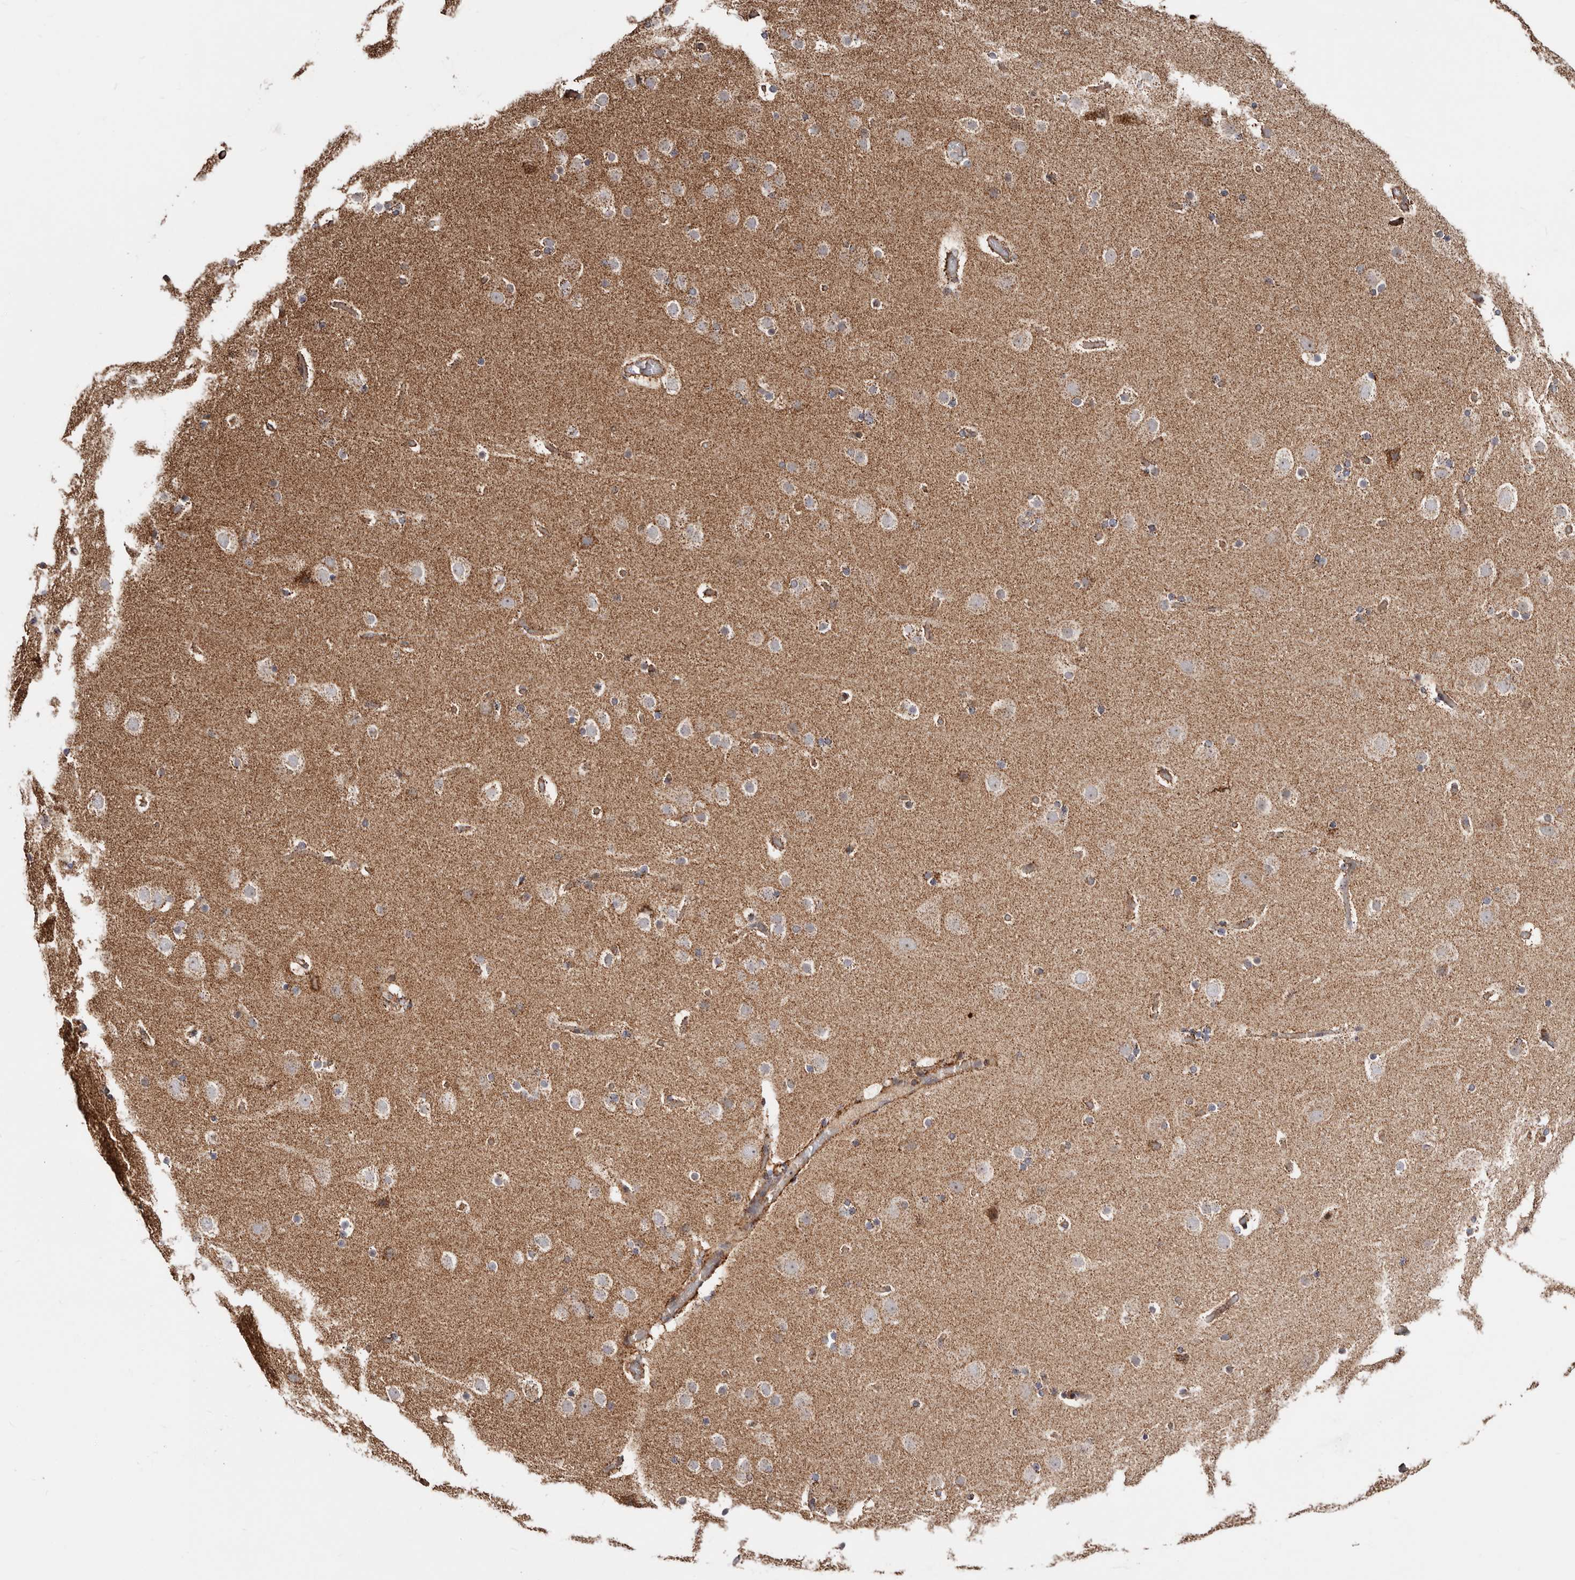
{"staining": {"intensity": "moderate", "quantity": ">75%", "location": "cytoplasmic/membranous"}, "tissue": "cerebral cortex", "cell_type": "Endothelial cells", "image_type": "normal", "snomed": [{"axis": "morphology", "description": "Normal tissue, NOS"}, {"axis": "topography", "description": "Cerebral cortex"}], "caption": "Immunohistochemical staining of benign cerebral cortex exhibits moderate cytoplasmic/membranous protein expression in about >75% of endothelial cells. The protein of interest is shown in brown color, while the nuclei are stained blue.", "gene": "PRKACB", "patient": {"sex": "male", "age": 57}}